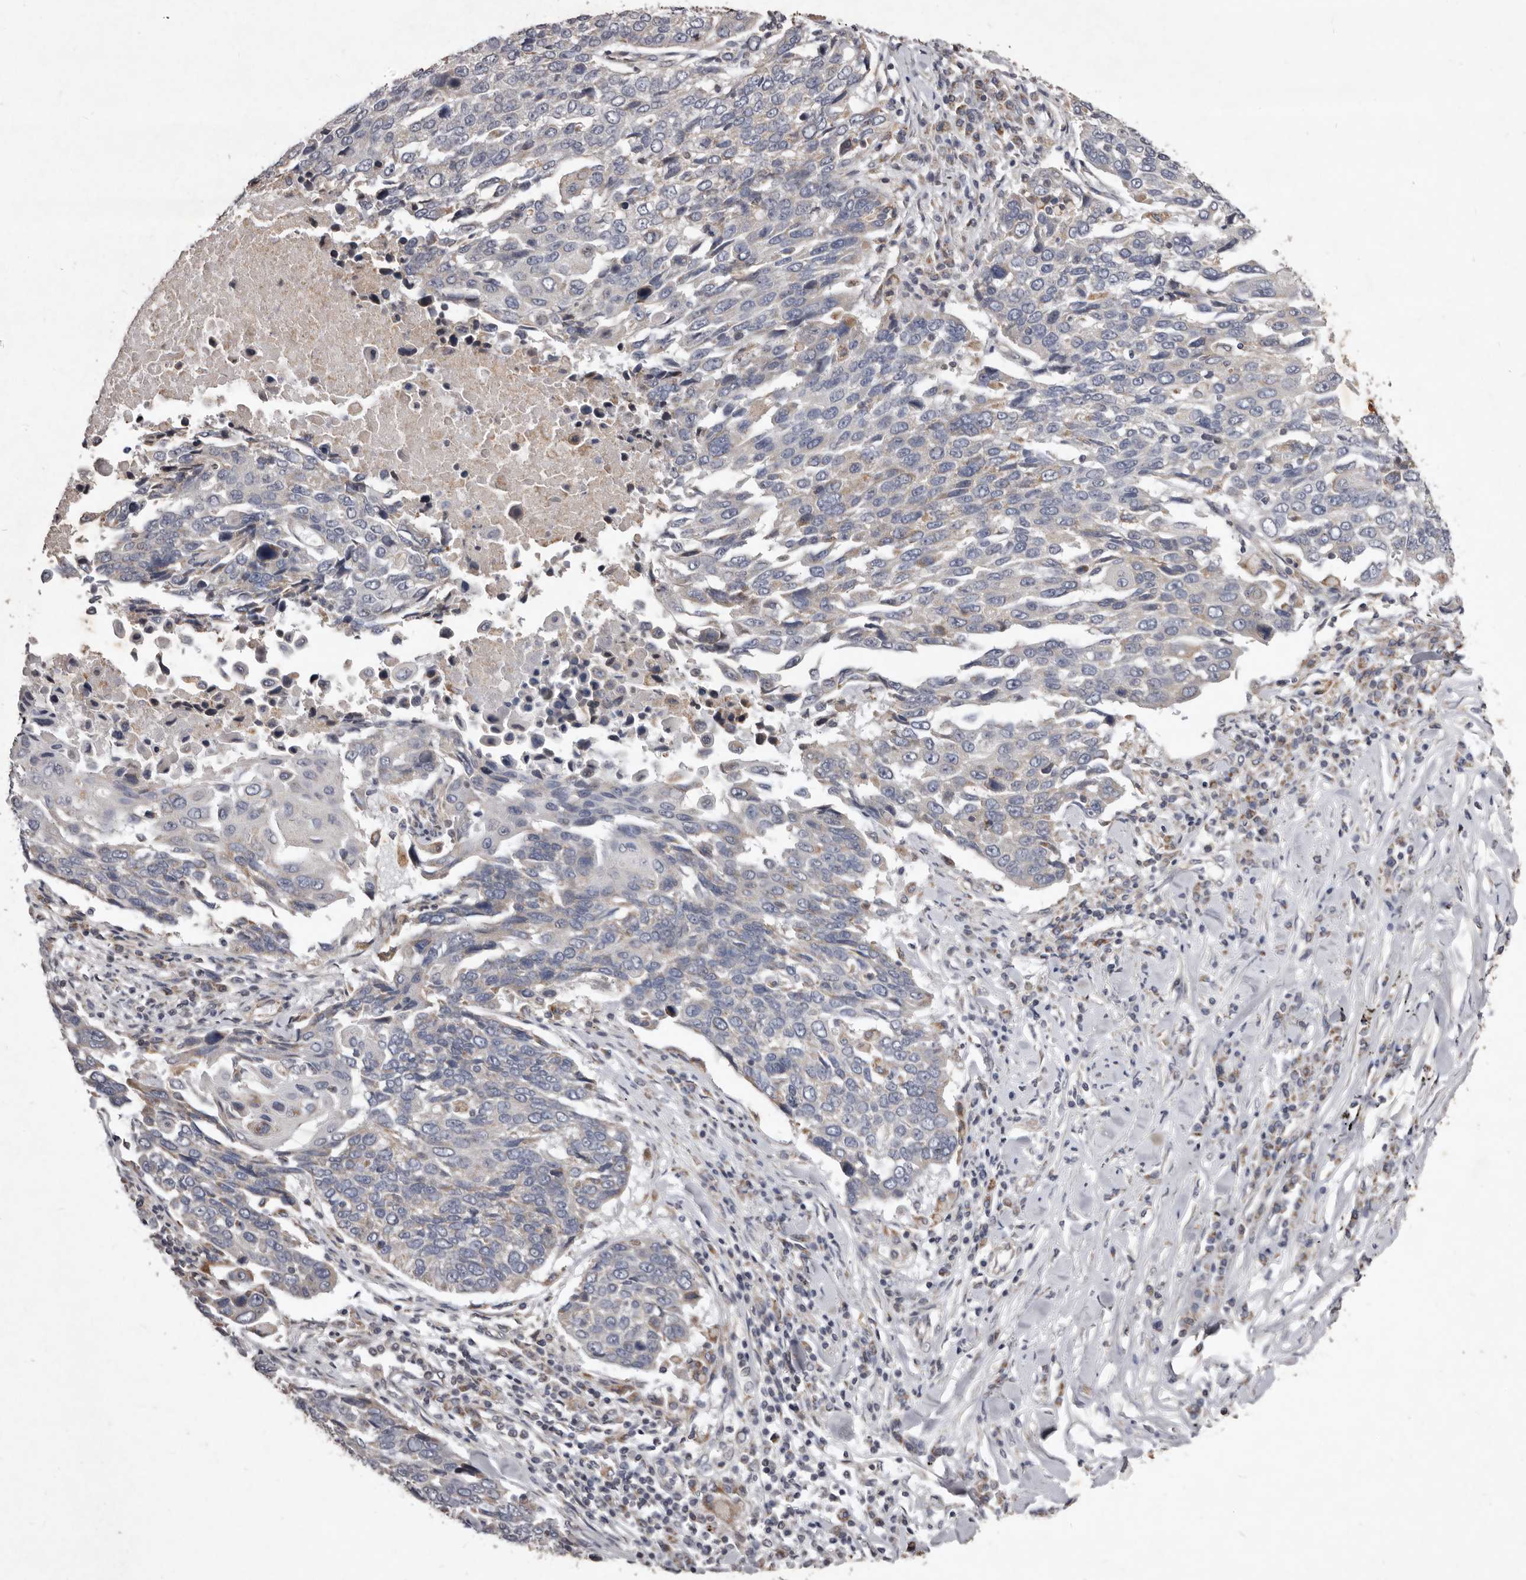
{"staining": {"intensity": "negative", "quantity": "none", "location": "none"}, "tissue": "lung cancer", "cell_type": "Tumor cells", "image_type": "cancer", "snomed": [{"axis": "morphology", "description": "Squamous cell carcinoma, NOS"}, {"axis": "topography", "description": "Lung"}], "caption": "Immunohistochemistry (IHC) image of neoplastic tissue: squamous cell carcinoma (lung) stained with DAB (3,3'-diaminobenzidine) displays no significant protein staining in tumor cells.", "gene": "CXCL14", "patient": {"sex": "male", "age": 66}}